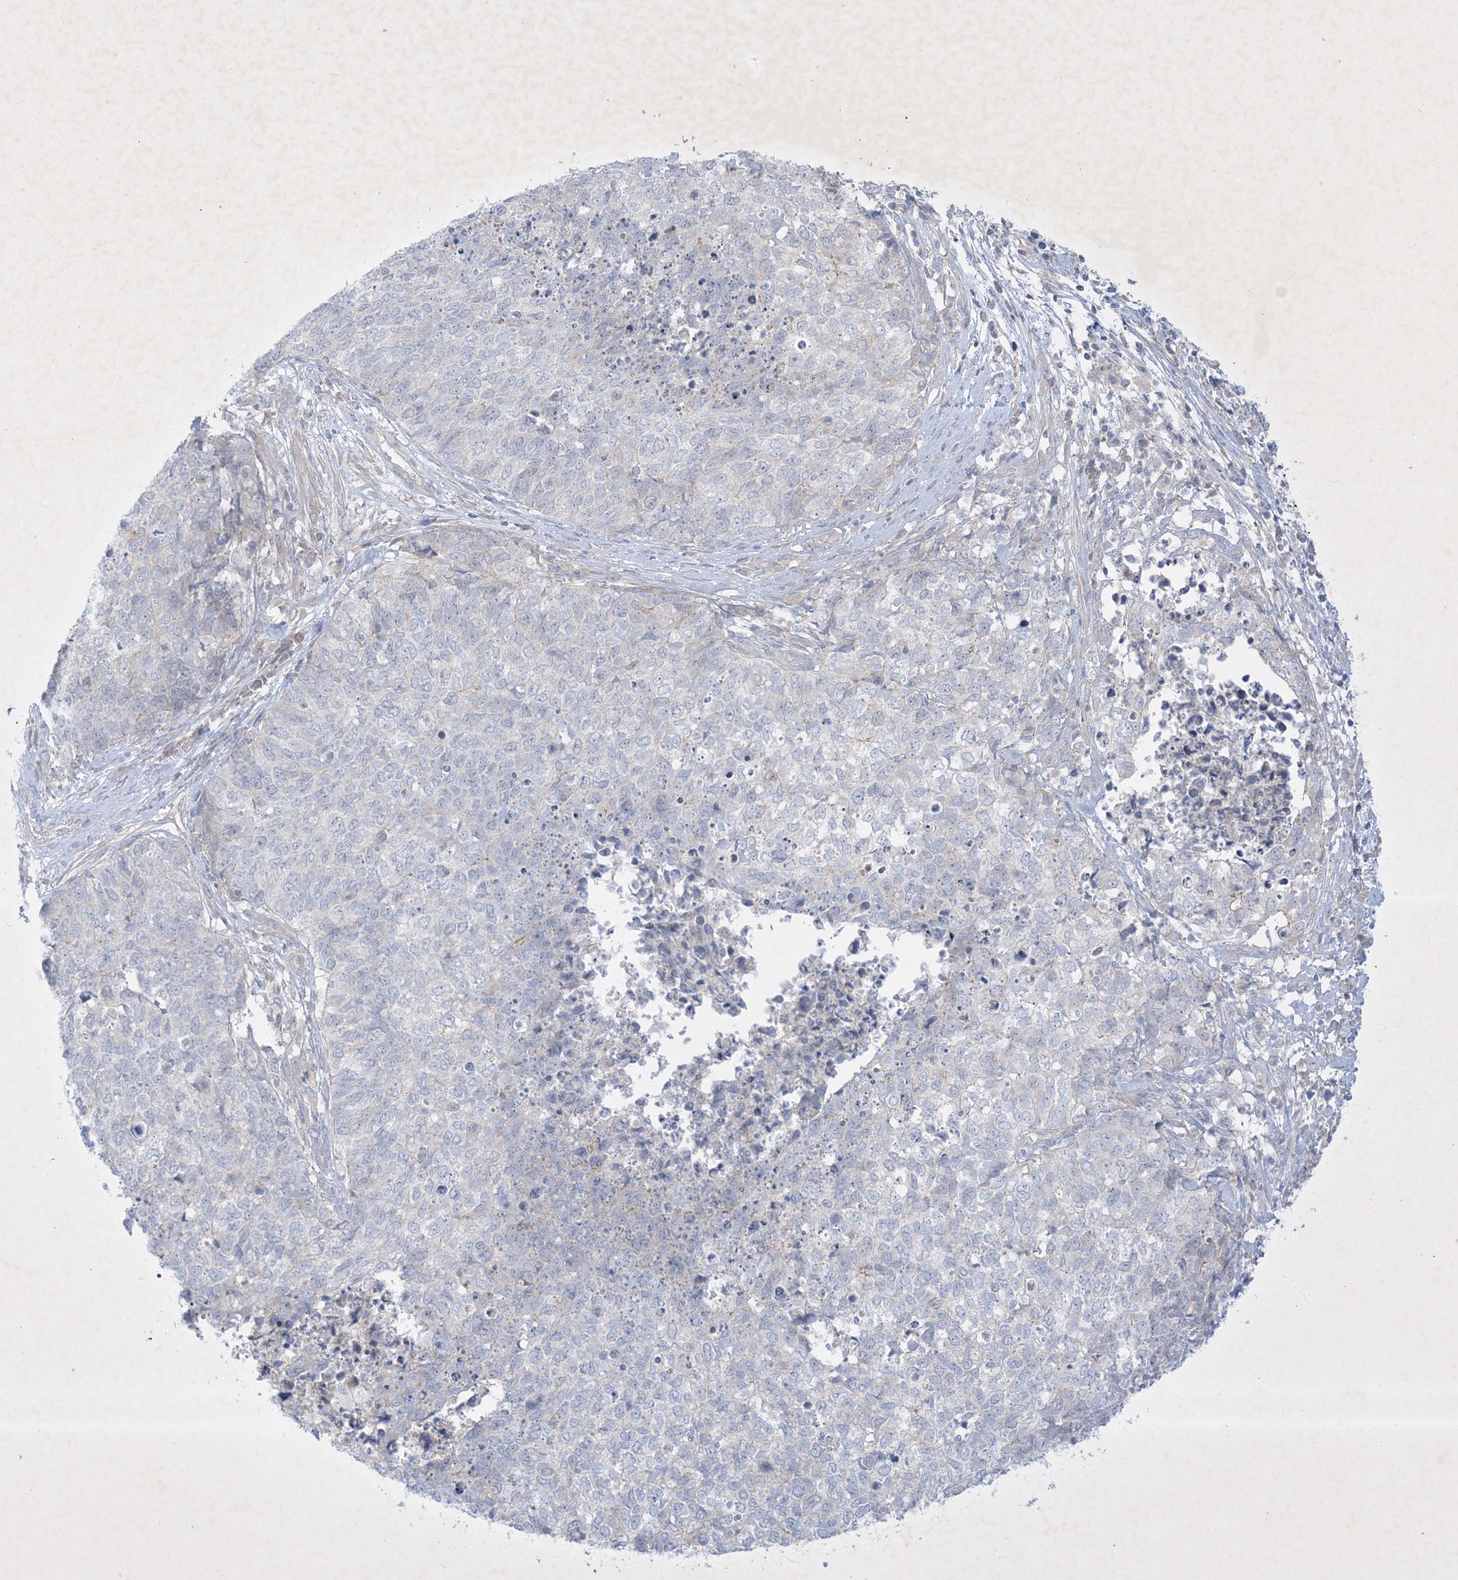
{"staining": {"intensity": "negative", "quantity": "none", "location": "none"}, "tissue": "cervical cancer", "cell_type": "Tumor cells", "image_type": "cancer", "snomed": [{"axis": "morphology", "description": "Squamous cell carcinoma, NOS"}, {"axis": "topography", "description": "Cervix"}], "caption": "The IHC histopathology image has no significant staining in tumor cells of squamous cell carcinoma (cervical) tissue.", "gene": "PLEKHA3", "patient": {"sex": "female", "age": 63}}